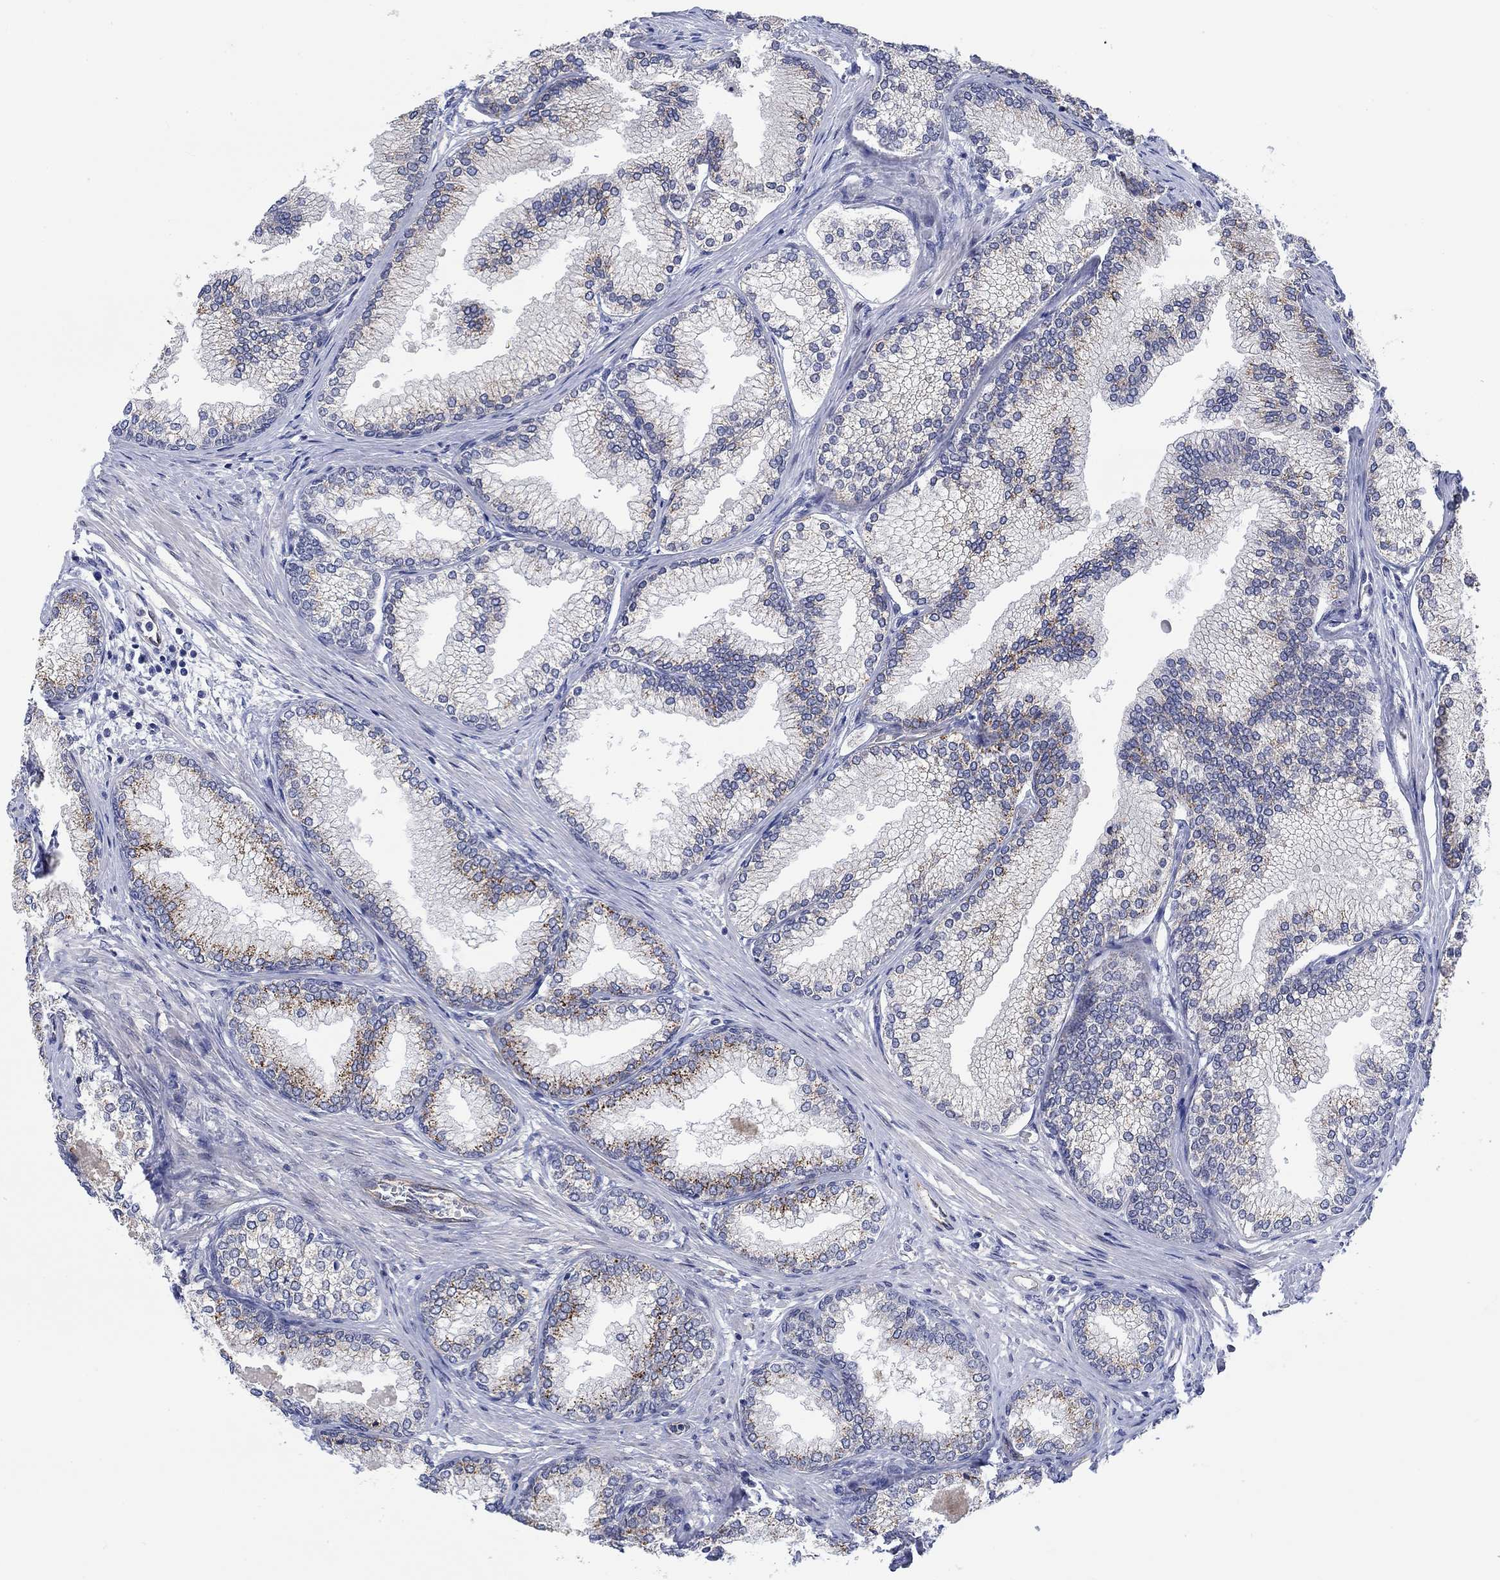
{"staining": {"intensity": "strong", "quantity": "25%-75%", "location": "cytoplasmic/membranous"}, "tissue": "prostate", "cell_type": "Glandular cells", "image_type": "normal", "snomed": [{"axis": "morphology", "description": "Normal tissue, NOS"}, {"axis": "topography", "description": "Prostate"}], "caption": "Normal prostate shows strong cytoplasmic/membranous staining in about 25%-75% of glandular cells The staining was performed using DAB to visualize the protein expression in brown, while the nuclei were stained in blue with hematoxylin (Magnification: 20x)..", "gene": "CAMK1D", "patient": {"sex": "male", "age": 72}}